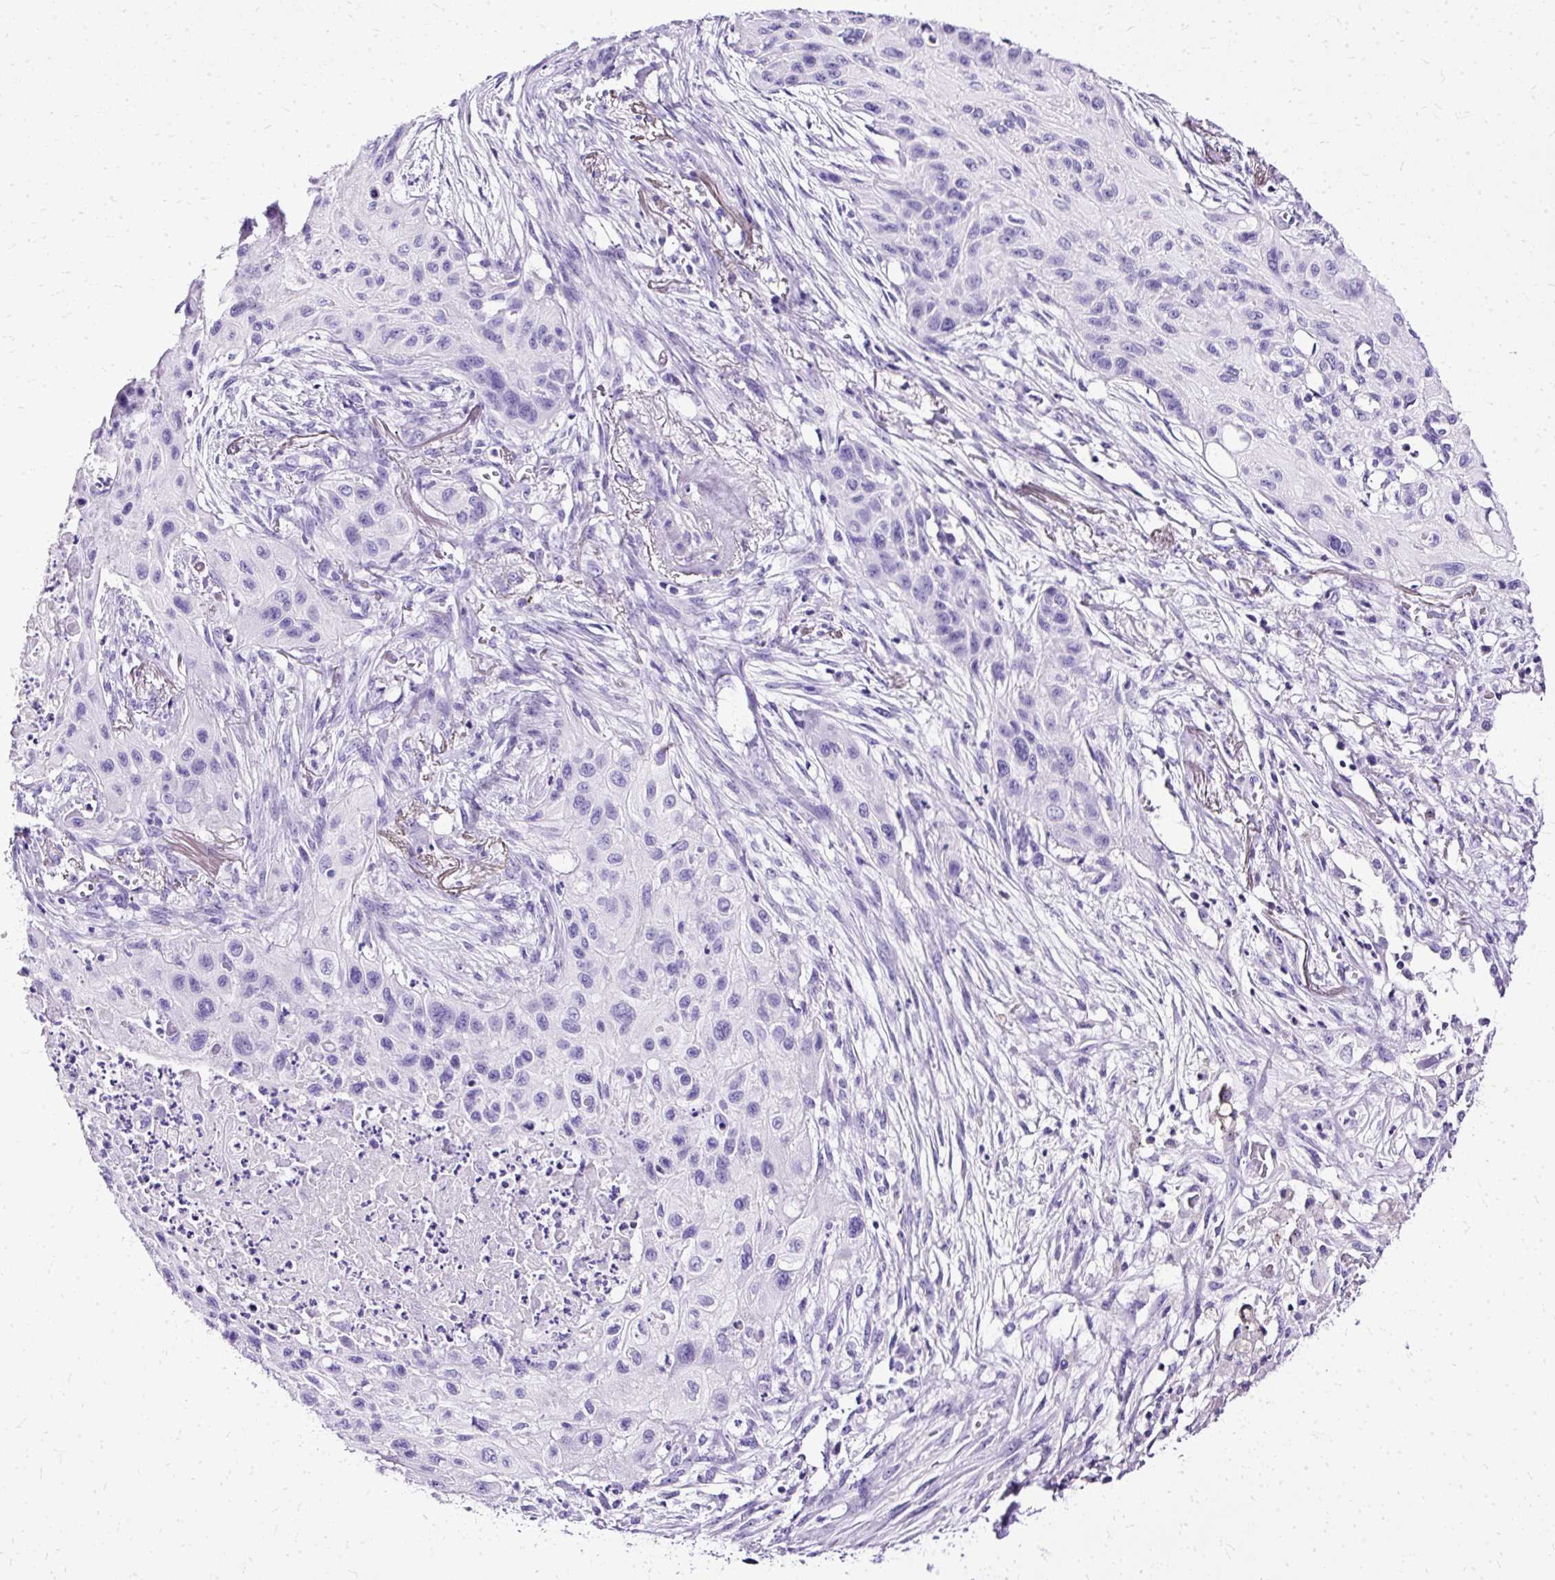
{"staining": {"intensity": "negative", "quantity": "none", "location": "none"}, "tissue": "lung cancer", "cell_type": "Tumor cells", "image_type": "cancer", "snomed": [{"axis": "morphology", "description": "Squamous cell carcinoma, NOS"}, {"axis": "topography", "description": "Lung"}], "caption": "Immunohistochemistry (IHC) histopathology image of neoplastic tissue: human squamous cell carcinoma (lung) stained with DAB displays no significant protein positivity in tumor cells.", "gene": "SLC8A2", "patient": {"sex": "male", "age": 71}}